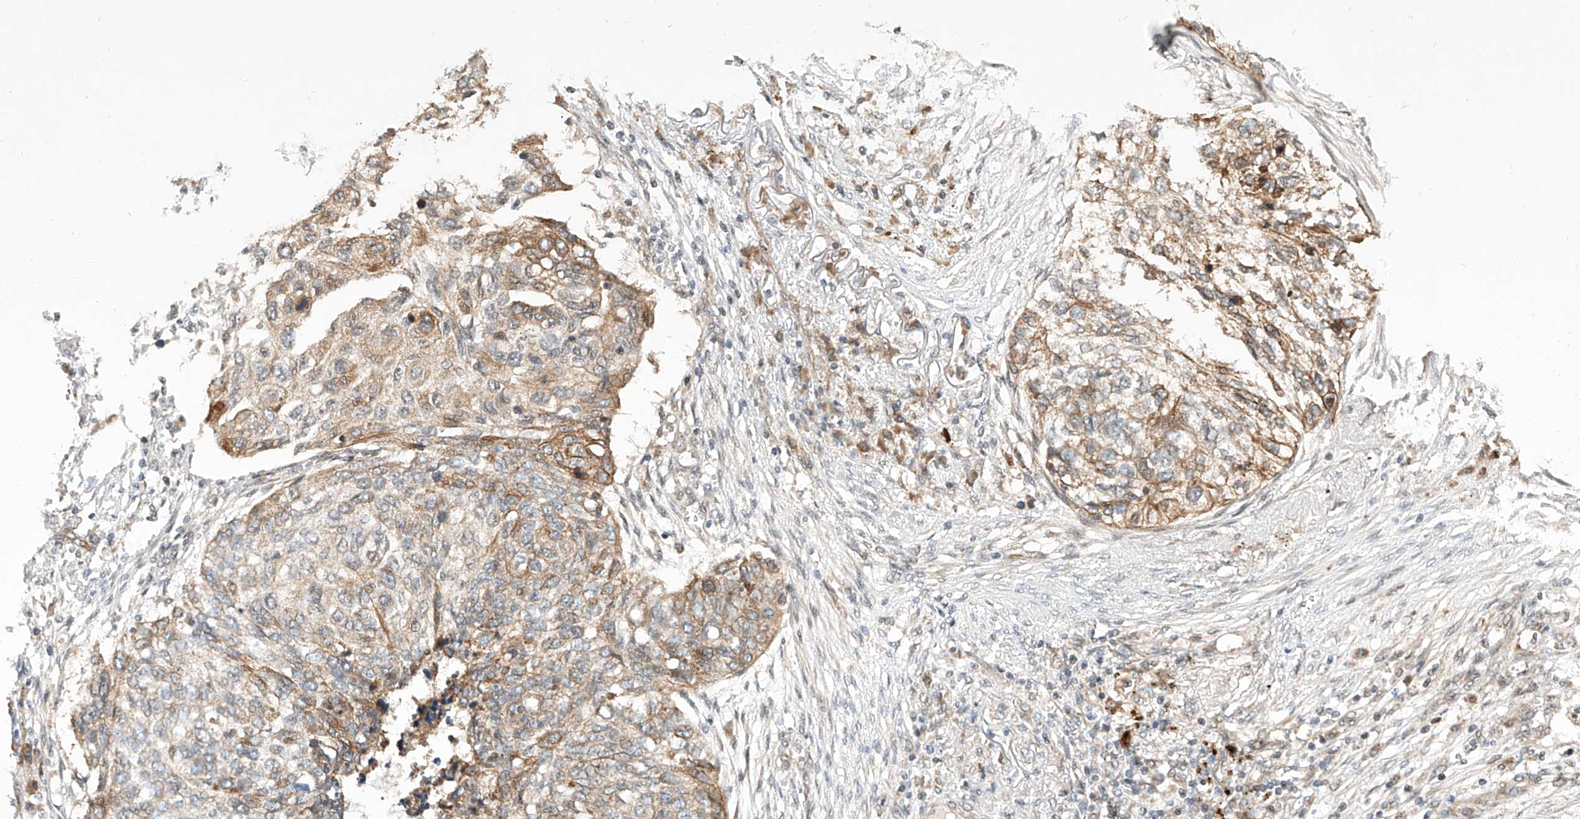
{"staining": {"intensity": "moderate", "quantity": "25%-75%", "location": "cytoplasmic/membranous"}, "tissue": "lung cancer", "cell_type": "Tumor cells", "image_type": "cancer", "snomed": [{"axis": "morphology", "description": "Squamous cell carcinoma, NOS"}, {"axis": "topography", "description": "Lung"}], "caption": "Immunohistochemistry (IHC) image of lung squamous cell carcinoma stained for a protein (brown), which displays medium levels of moderate cytoplasmic/membranous expression in approximately 25%-75% of tumor cells.", "gene": "CPAMD8", "patient": {"sex": "female", "age": 63}}